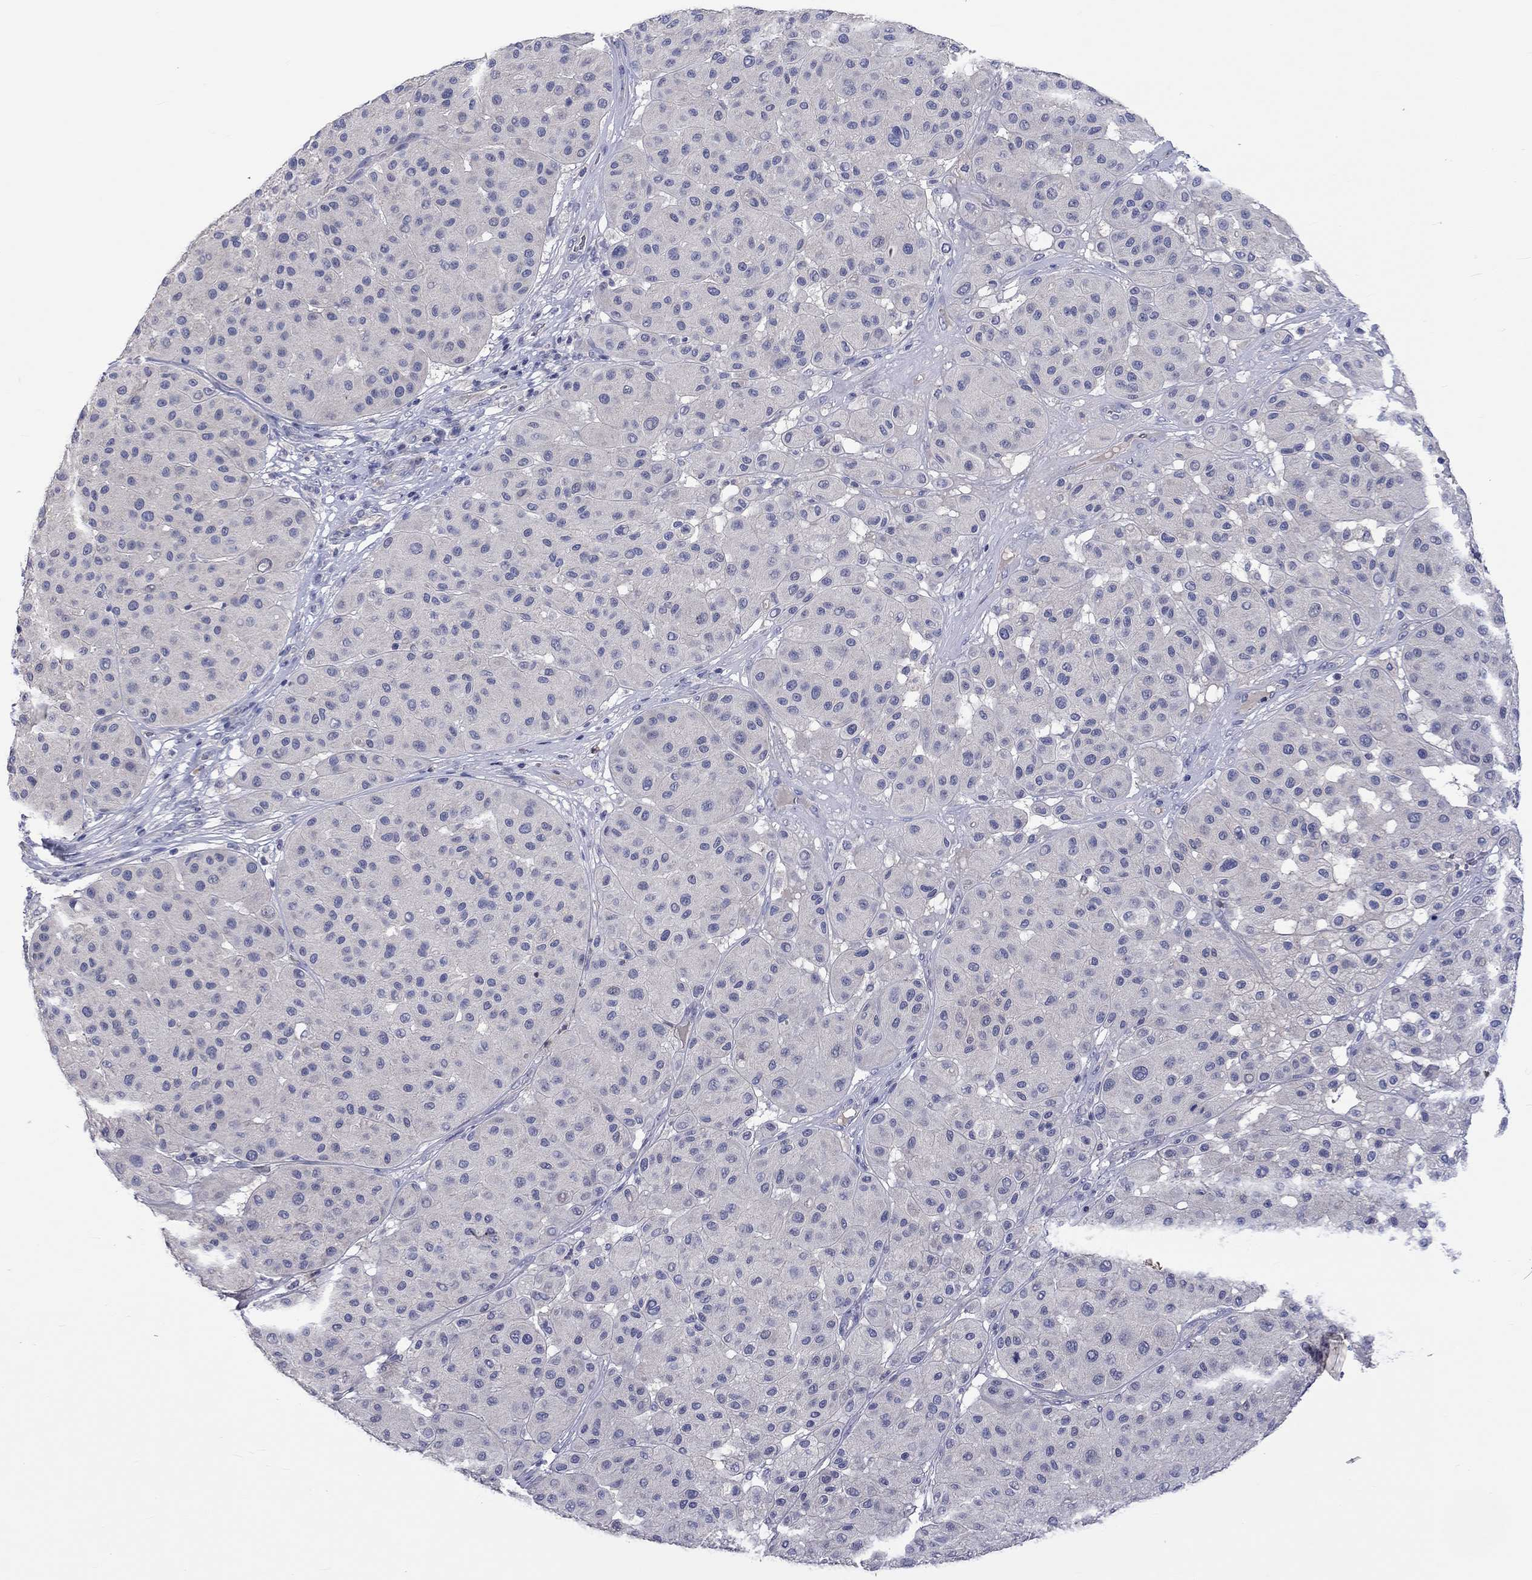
{"staining": {"intensity": "negative", "quantity": "none", "location": "none"}, "tissue": "melanoma", "cell_type": "Tumor cells", "image_type": "cancer", "snomed": [{"axis": "morphology", "description": "Malignant melanoma, Metastatic site"}, {"axis": "topography", "description": "Smooth muscle"}], "caption": "A micrograph of human melanoma is negative for staining in tumor cells. (DAB (3,3'-diaminobenzidine) immunohistochemistry visualized using brightfield microscopy, high magnification).", "gene": "LRFN4", "patient": {"sex": "male", "age": 41}}